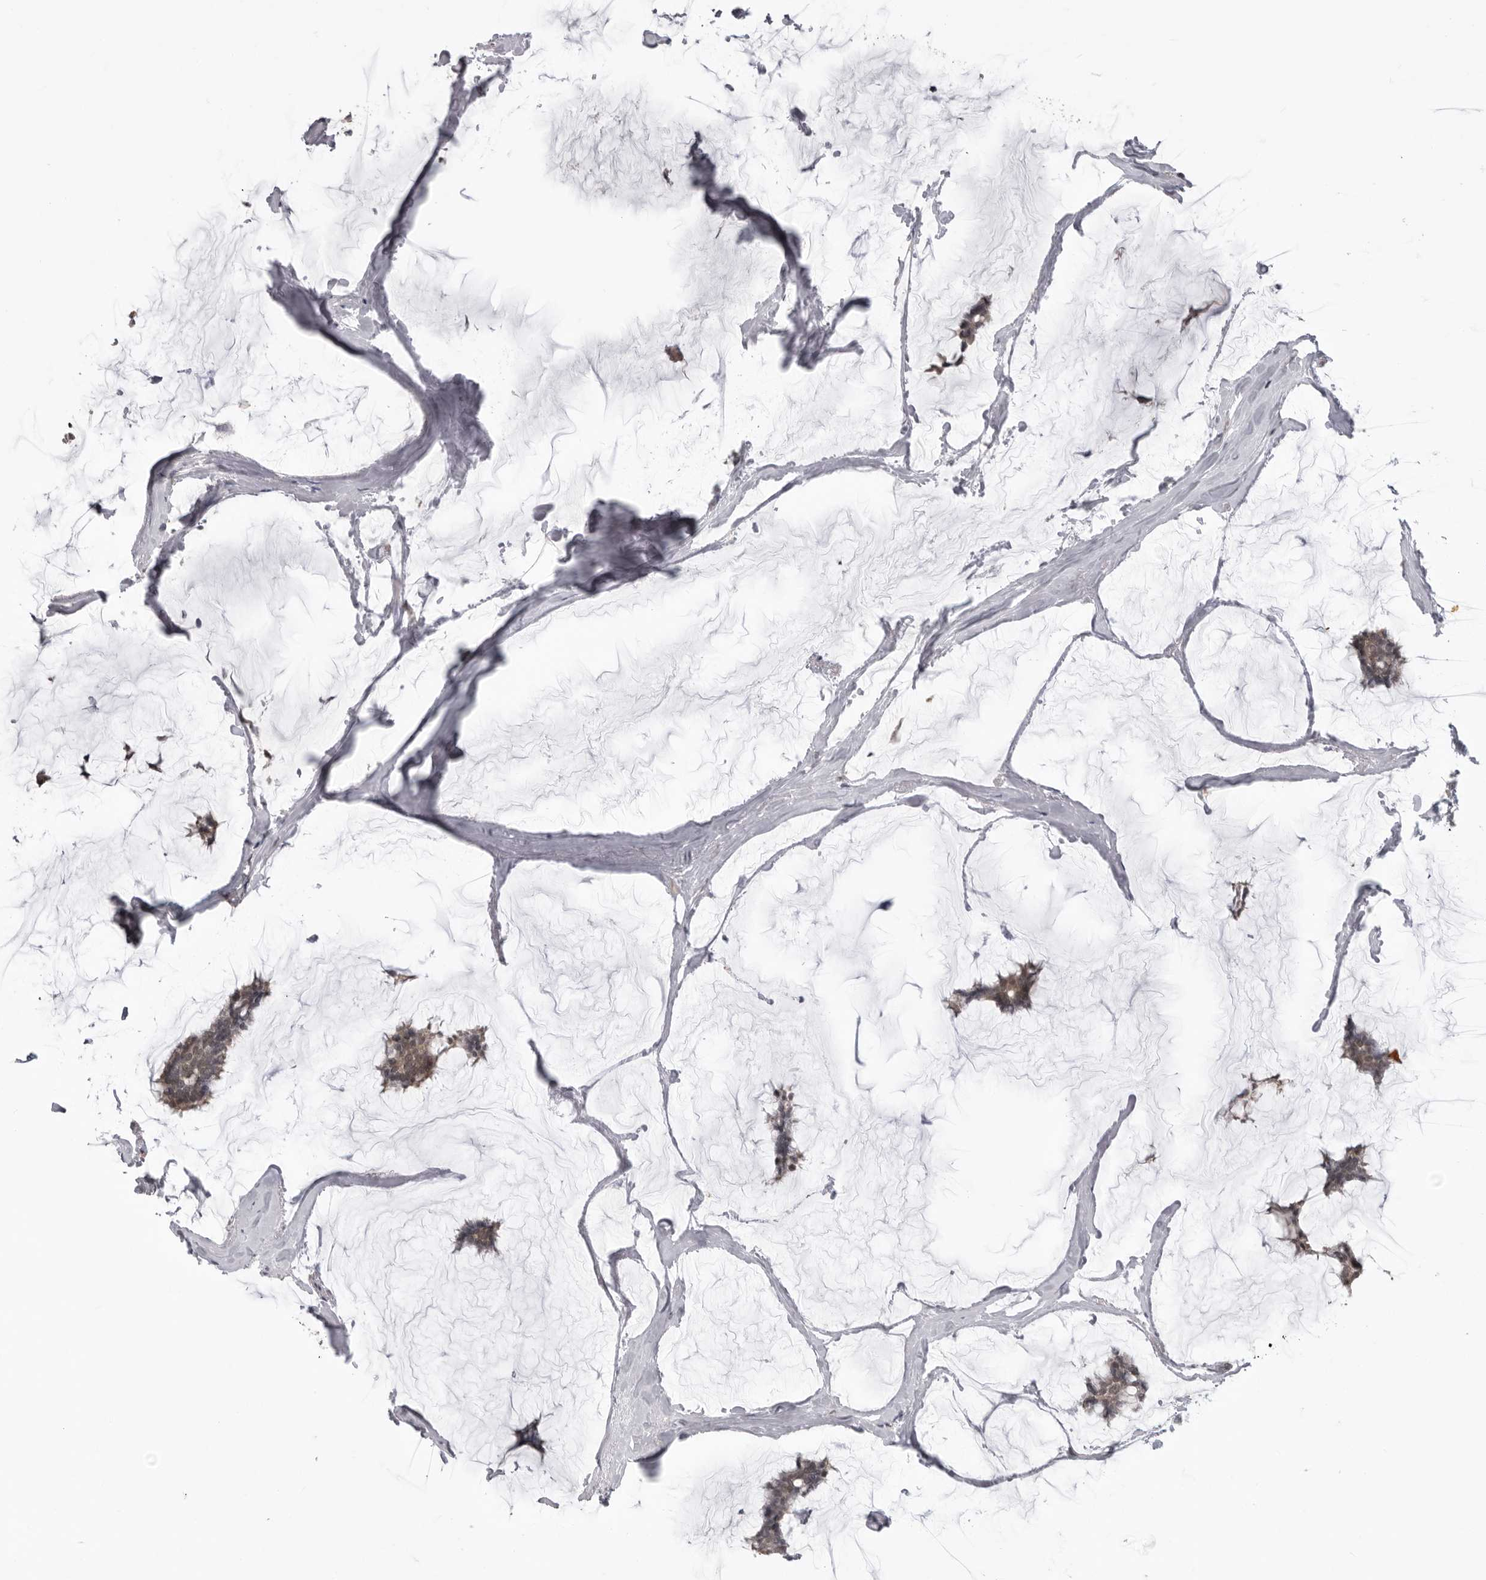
{"staining": {"intensity": "moderate", "quantity": ">75%", "location": "cytoplasmic/membranous"}, "tissue": "breast cancer", "cell_type": "Tumor cells", "image_type": "cancer", "snomed": [{"axis": "morphology", "description": "Duct carcinoma"}, {"axis": "topography", "description": "Breast"}], "caption": "A brown stain labels moderate cytoplasmic/membranous expression of a protein in breast cancer tumor cells. (IHC, brightfield microscopy, high magnification).", "gene": "PDCL3", "patient": {"sex": "female", "age": 93}}